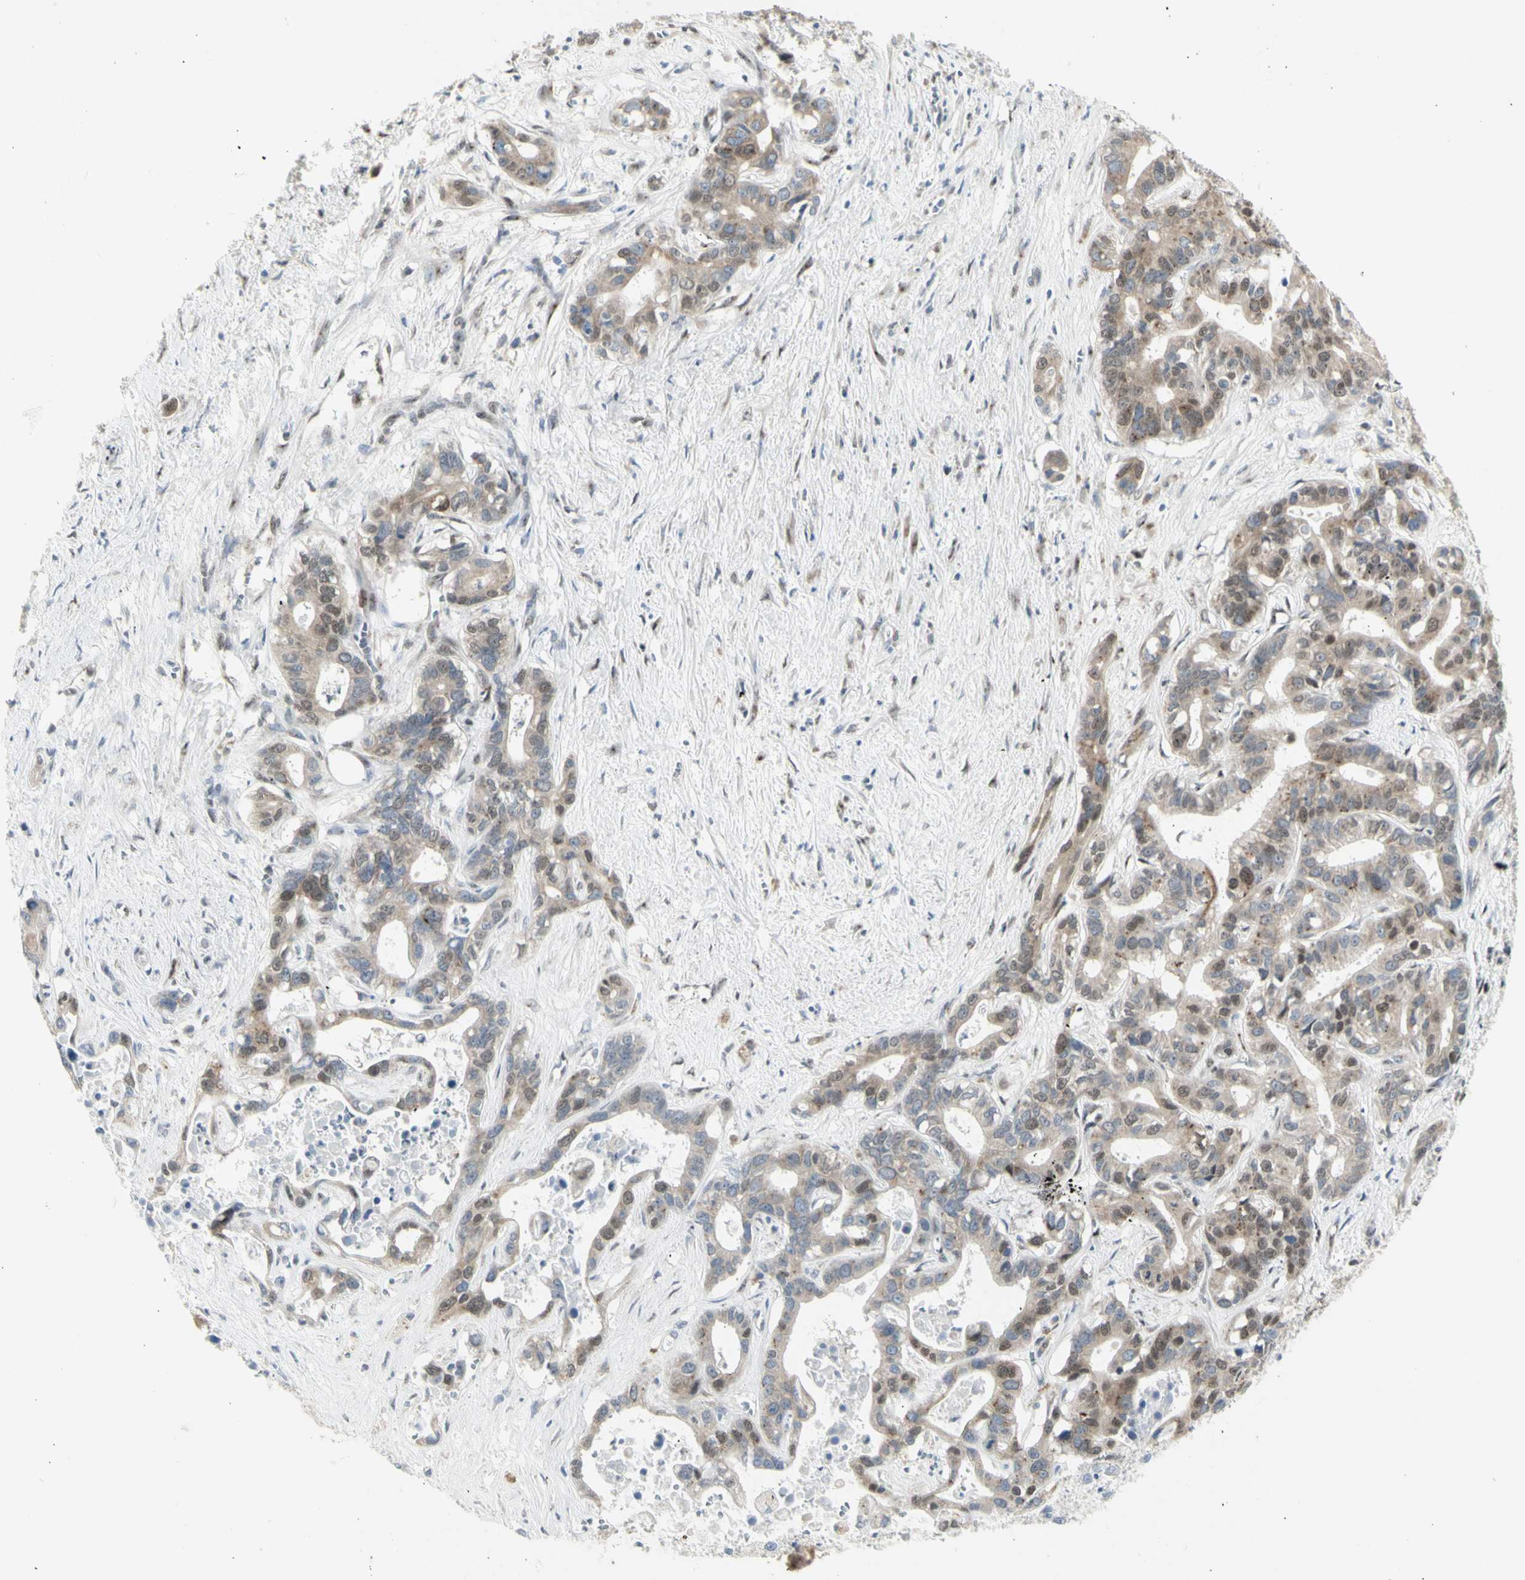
{"staining": {"intensity": "moderate", "quantity": "<25%", "location": "cytoplasmic/membranous,nuclear"}, "tissue": "liver cancer", "cell_type": "Tumor cells", "image_type": "cancer", "snomed": [{"axis": "morphology", "description": "Cholangiocarcinoma"}, {"axis": "topography", "description": "Liver"}], "caption": "Brown immunohistochemical staining in human liver cholangiocarcinoma displays moderate cytoplasmic/membranous and nuclear positivity in approximately <25% of tumor cells.", "gene": "DHRS7B", "patient": {"sex": "female", "age": 65}}